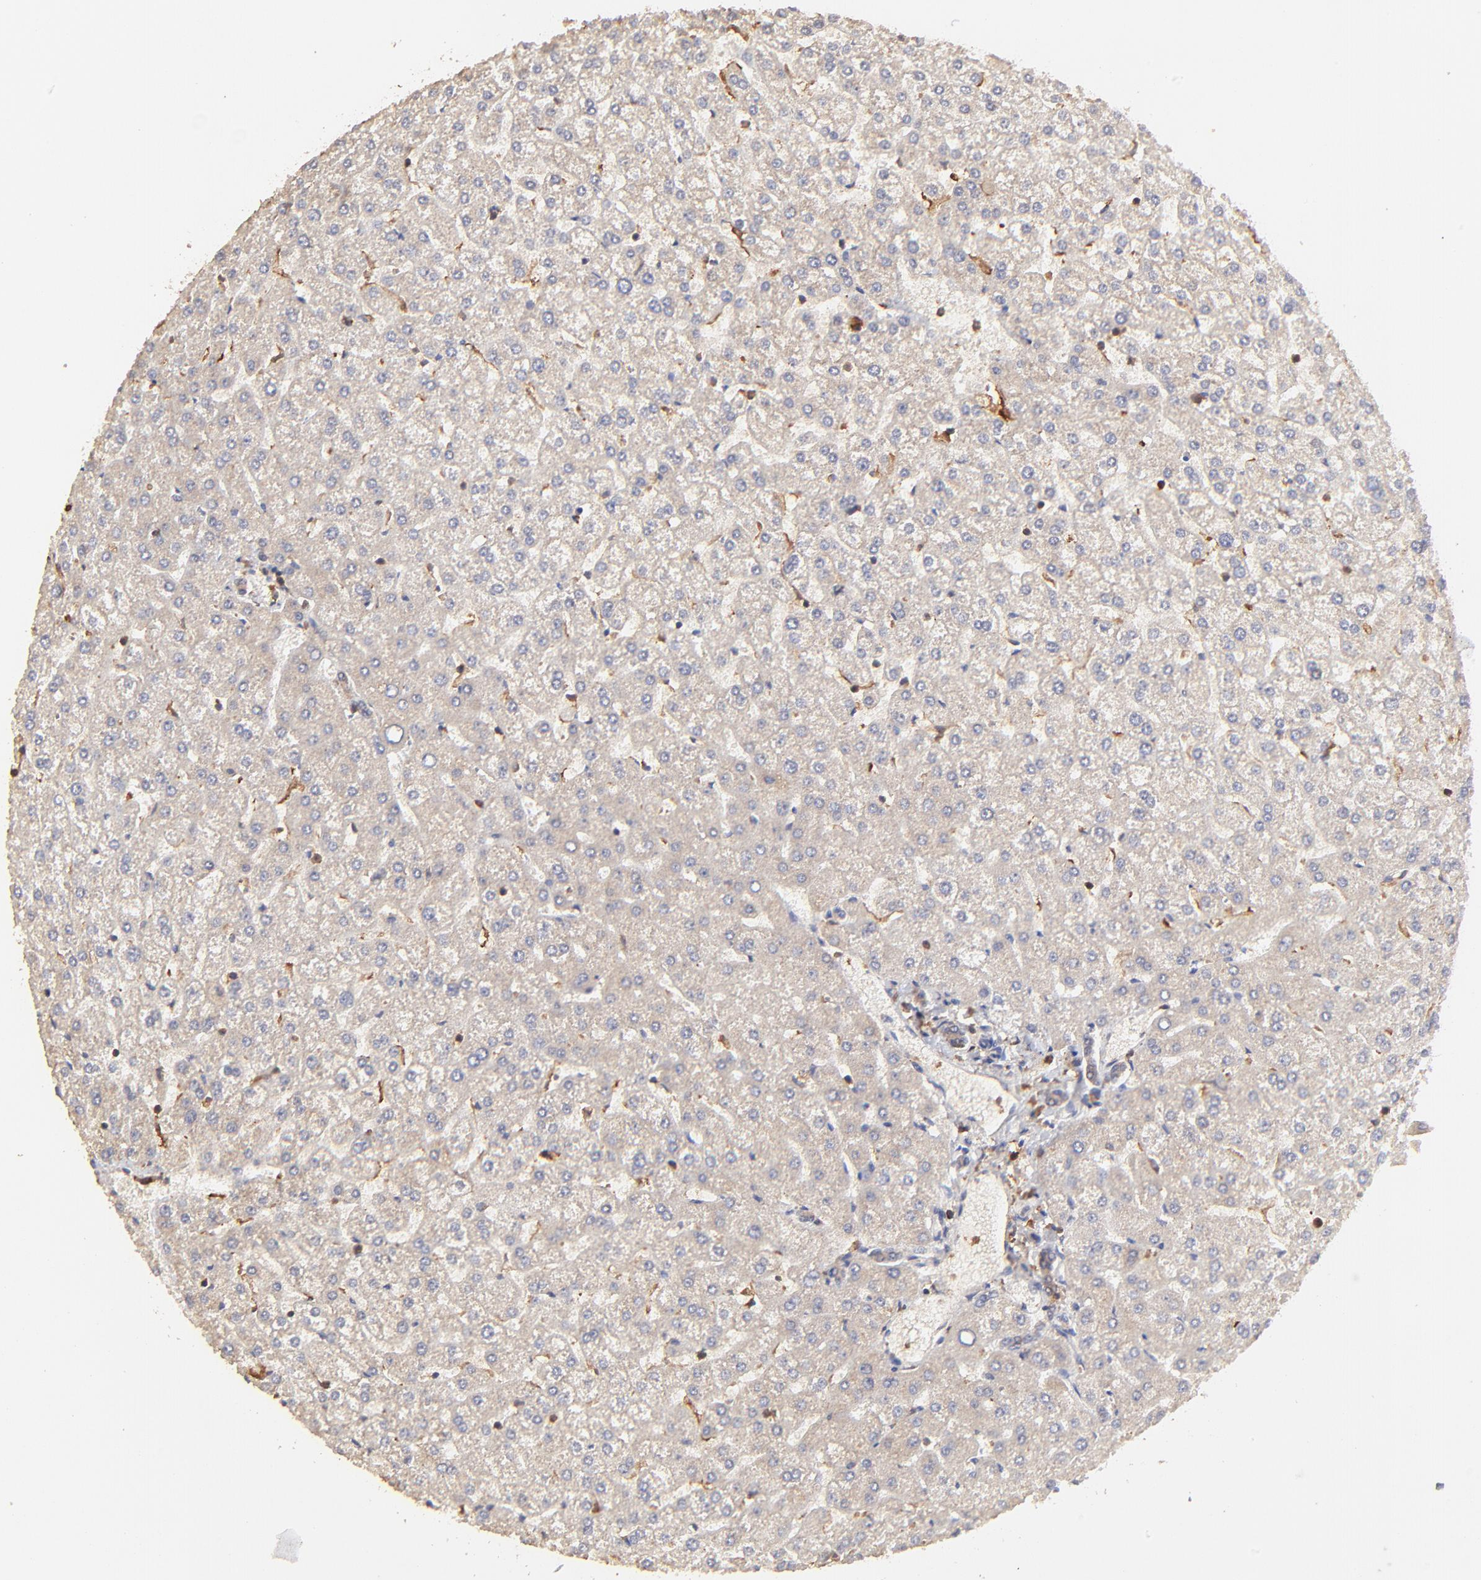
{"staining": {"intensity": "weak", "quantity": ">75%", "location": "cytoplasmic/membranous"}, "tissue": "liver", "cell_type": "Cholangiocytes", "image_type": "normal", "snomed": [{"axis": "morphology", "description": "Normal tissue, NOS"}, {"axis": "topography", "description": "Liver"}], "caption": "A brown stain shows weak cytoplasmic/membranous staining of a protein in cholangiocytes of unremarkable liver.", "gene": "STON2", "patient": {"sex": "female", "age": 32}}